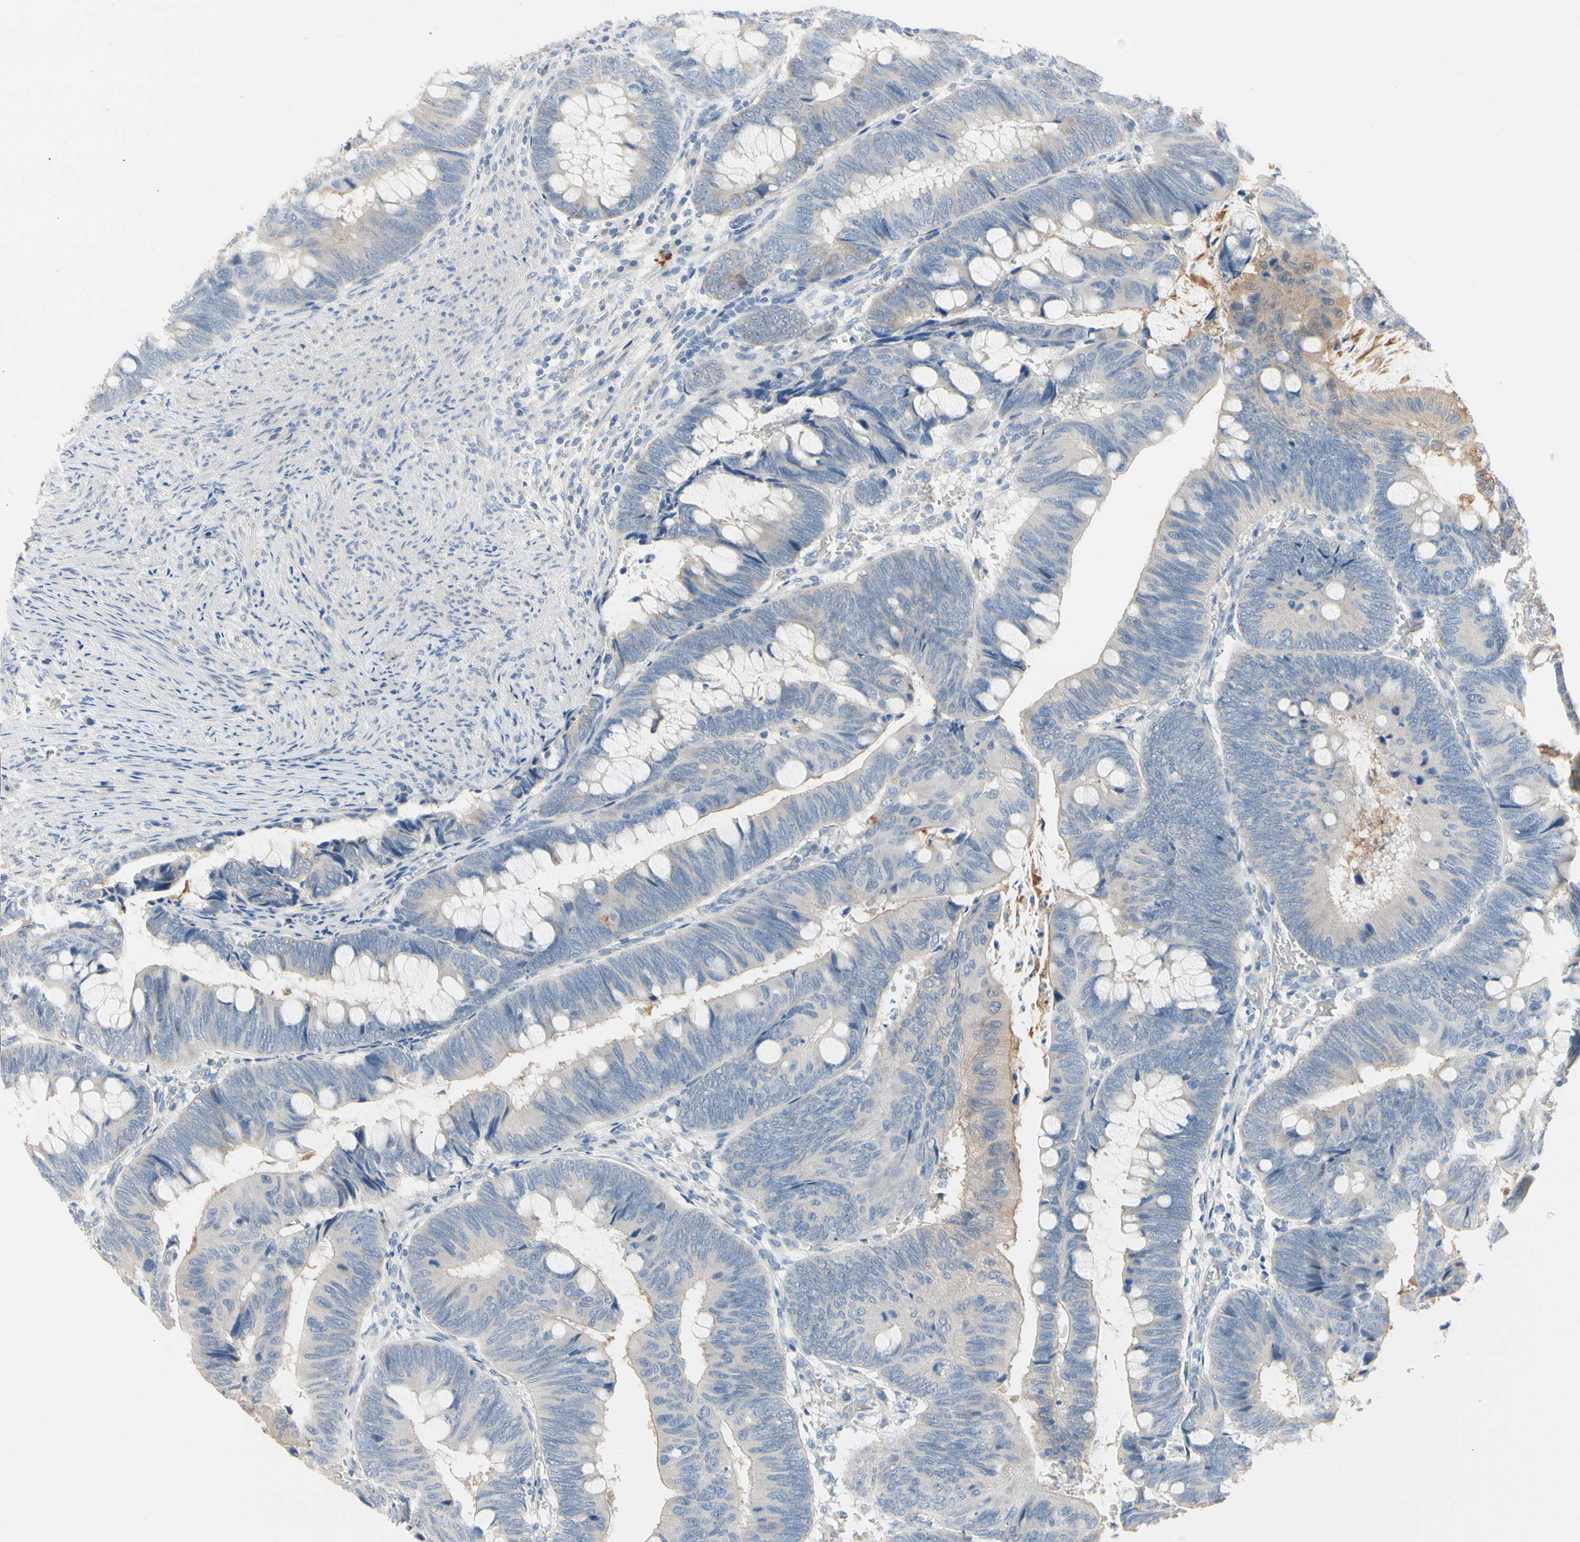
{"staining": {"intensity": "negative", "quantity": "none", "location": "none"}, "tissue": "colorectal cancer", "cell_type": "Tumor cells", "image_type": "cancer", "snomed": [{"axis": "morphology", "description": "Normal tissue, NOS"}, {"axis": "morphology", "description": "Adenocarcinoma, NOS"}, {"axis": "topography", "description": "Rectum"}, {"axis": "topography", "description": "Peripheral nerve tissue"}], "caption": "Tumor cells are negative for brown protein staining in colorectal cancer.", "gene": "MARK1", "patient": {"sex": "male", "age": 92}}